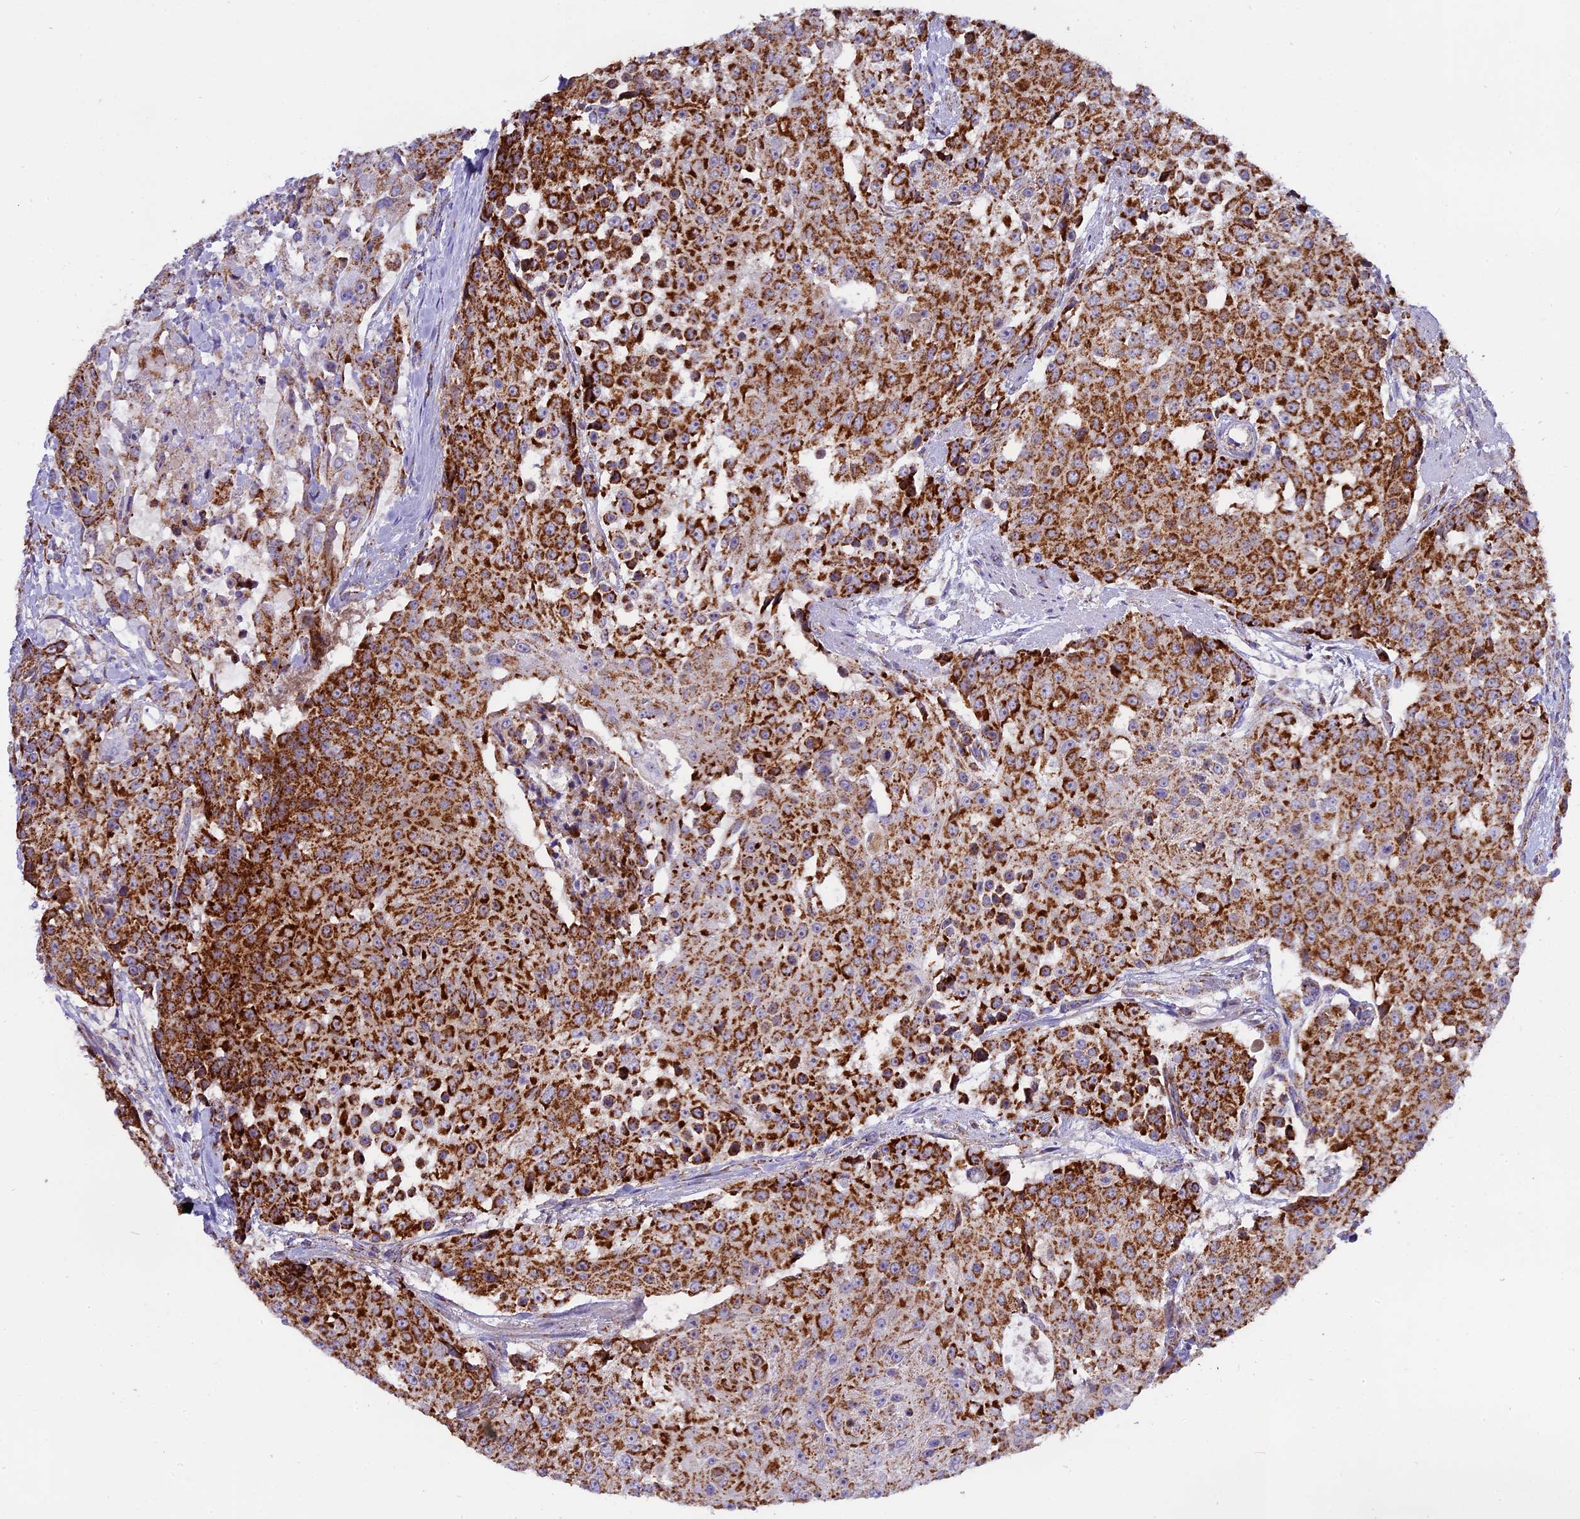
{"staining": {"intensity": "strong", "quantity": ">75%", "location": "cytoplasmic/membranous"}, "tissue": "urothelial cancer", "cell_type": "Tumor cells", "image_type": "cancer", "snomed": [{"axis": "morphology", "description": "Urothelial carcinoma, High grade"}, {"axis": "topography", "description": "Urinary bladder"}], "caption": "Urothelial cancer stained with a brown dye shows strong cytoplasmic/membranous positive staining in about >75% of tumor cells.", "gene": "MRPS34", "patient": {"sex": "female", "age": 63}}